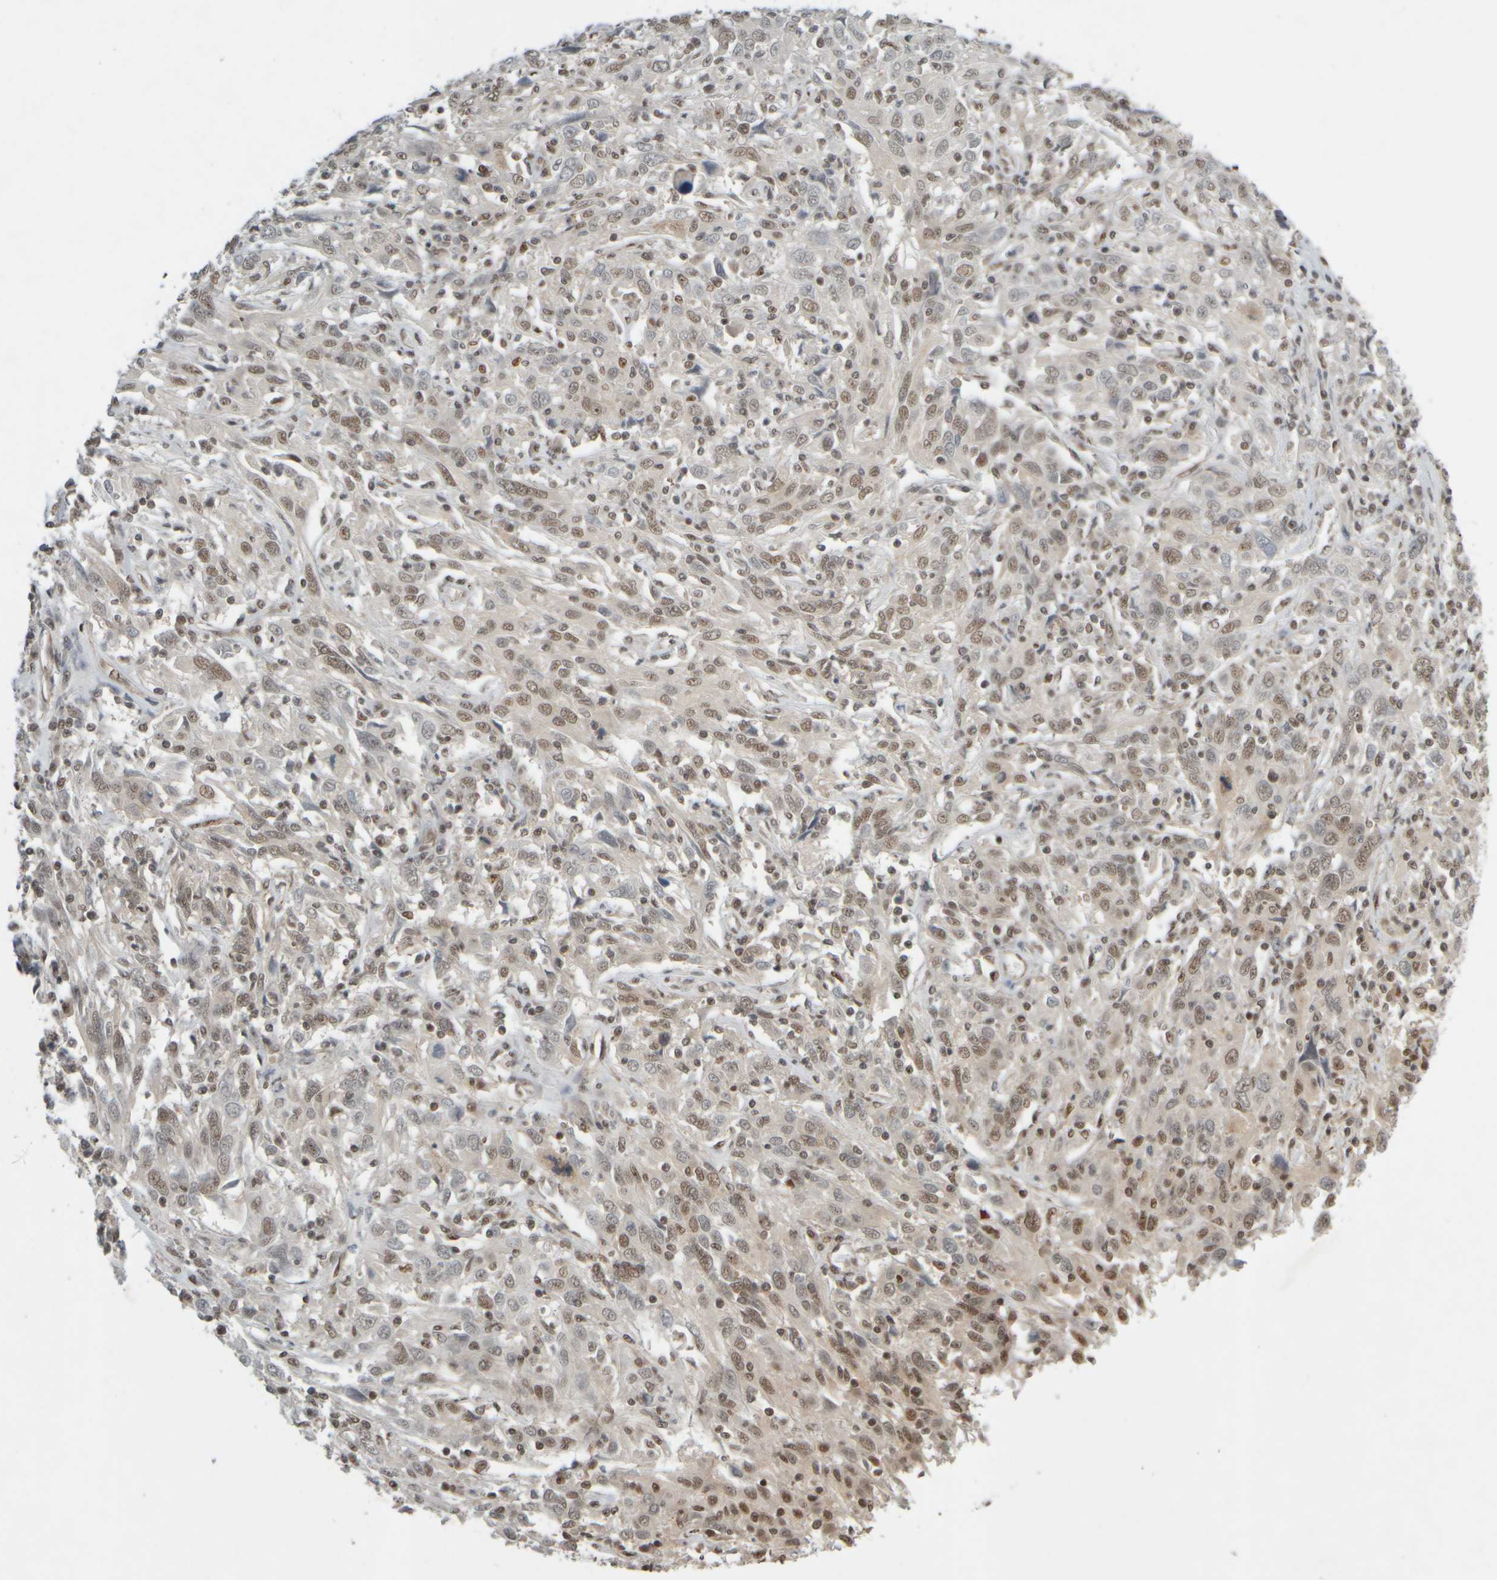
{"staining": {"intensity": "weak", "quantity": ">75%", "location": "nuclear"}, "tissue": "cervical cancer", "cell_type": "Tumor cells", "image_type": "cancer", "snomed": [{"axis": "morphology", "description": "Squamous cell carcinoma, NOS"}, {"axis": "topography", "description": "Cervix"}], "caption": "Human cervical cancer stained for a protein (brown) reveals weak nuclear positive staining in approximately >75% of tumor cells.", "gene": "SYNRG", "patient": {"sex": "female", "age": 46}}